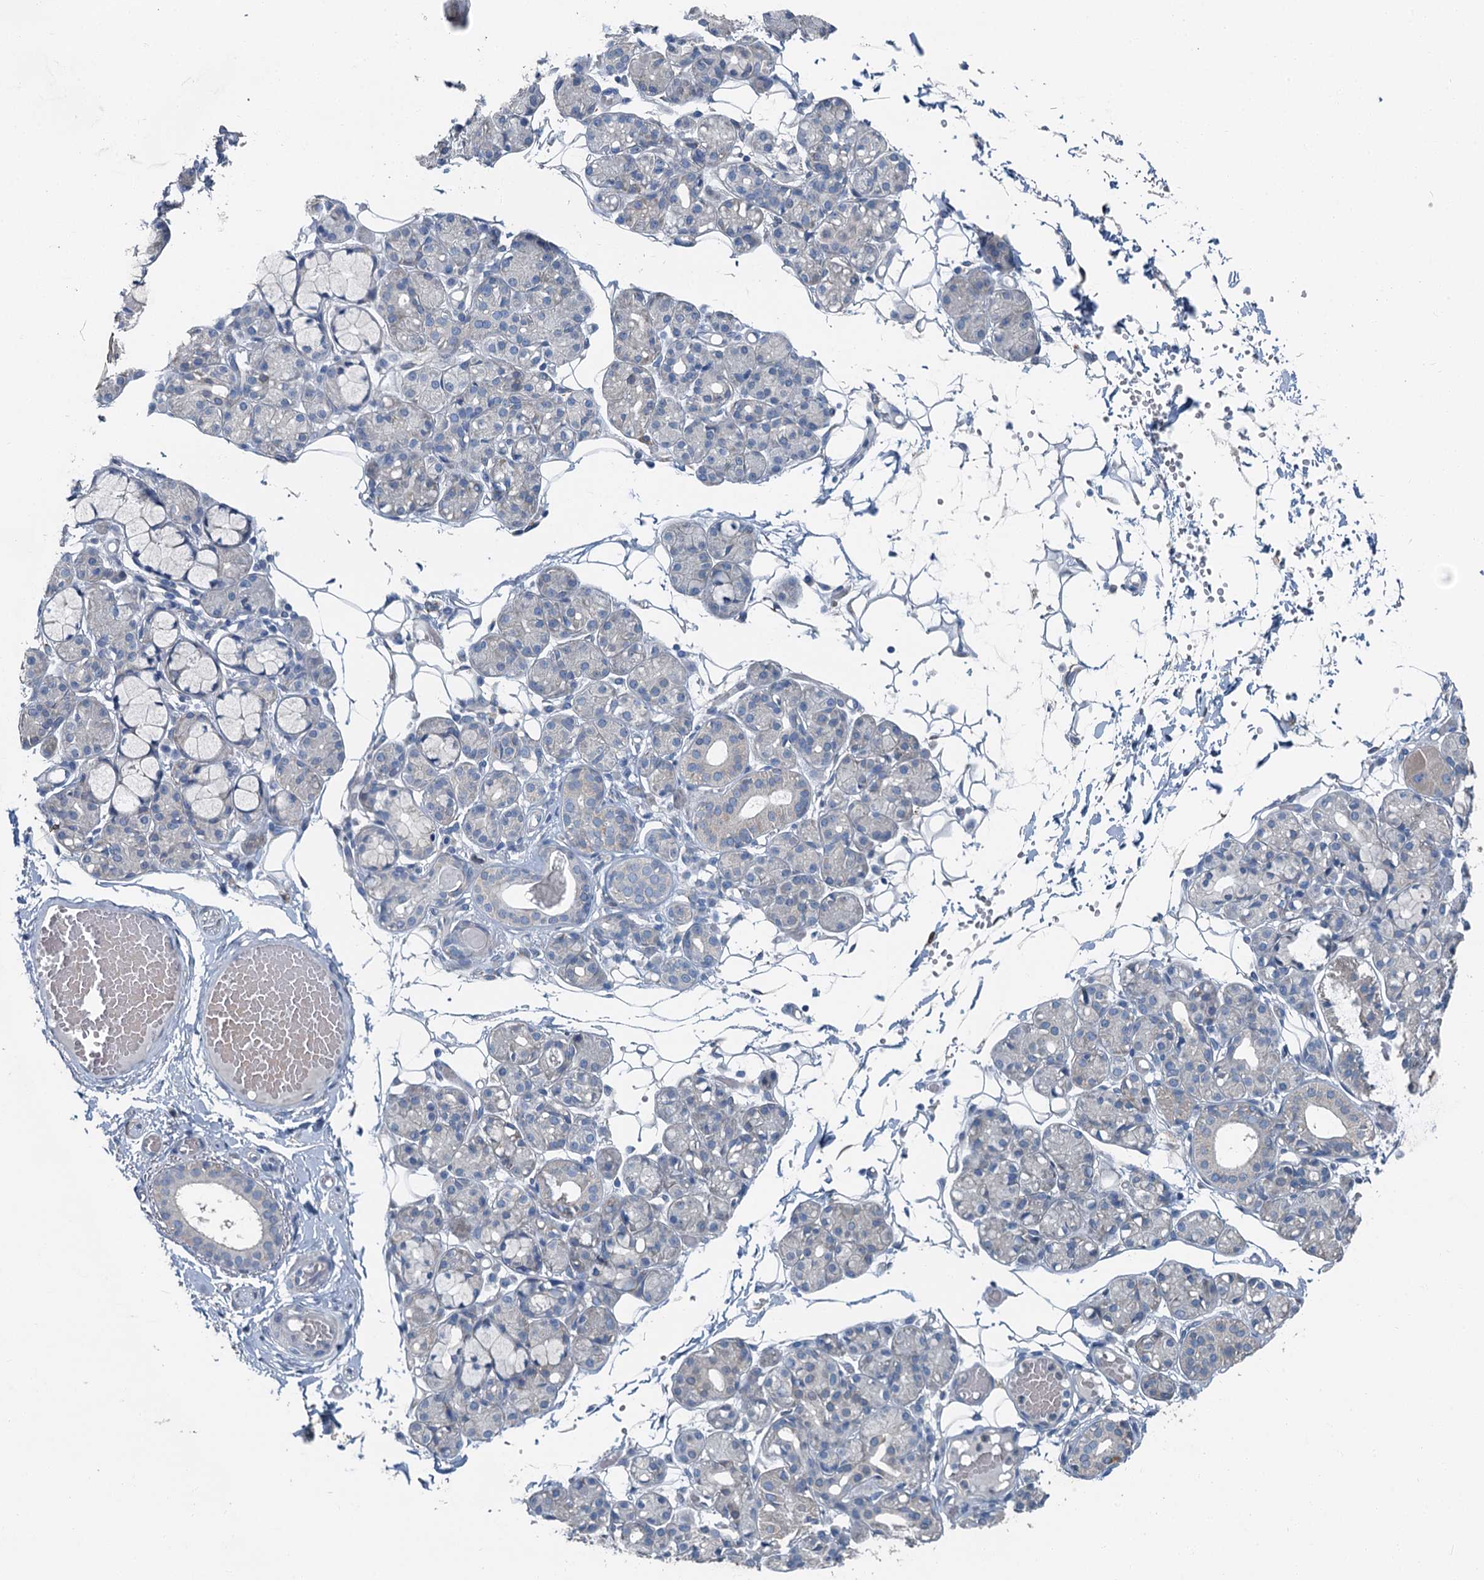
{"staining": {"intensity": "negative", "quantity": "none", "location": "none"}, "tissue": "salivary gland", "cell_type": "Glandular cells", "image_type": "normal", "snomed": [{"axis": "morphology", "description": "Normal tissue, NOS"}, {"axis": "topography", "description": "Salivary gland"}], "caption": "Immunohistochemistry histopathology image of unremarkable human salivary gland stained for a protein (brown), which reveals no staining in glandular cells.", "gene": "C6orf120", "patient": {"sex": "male", "age": 63}}